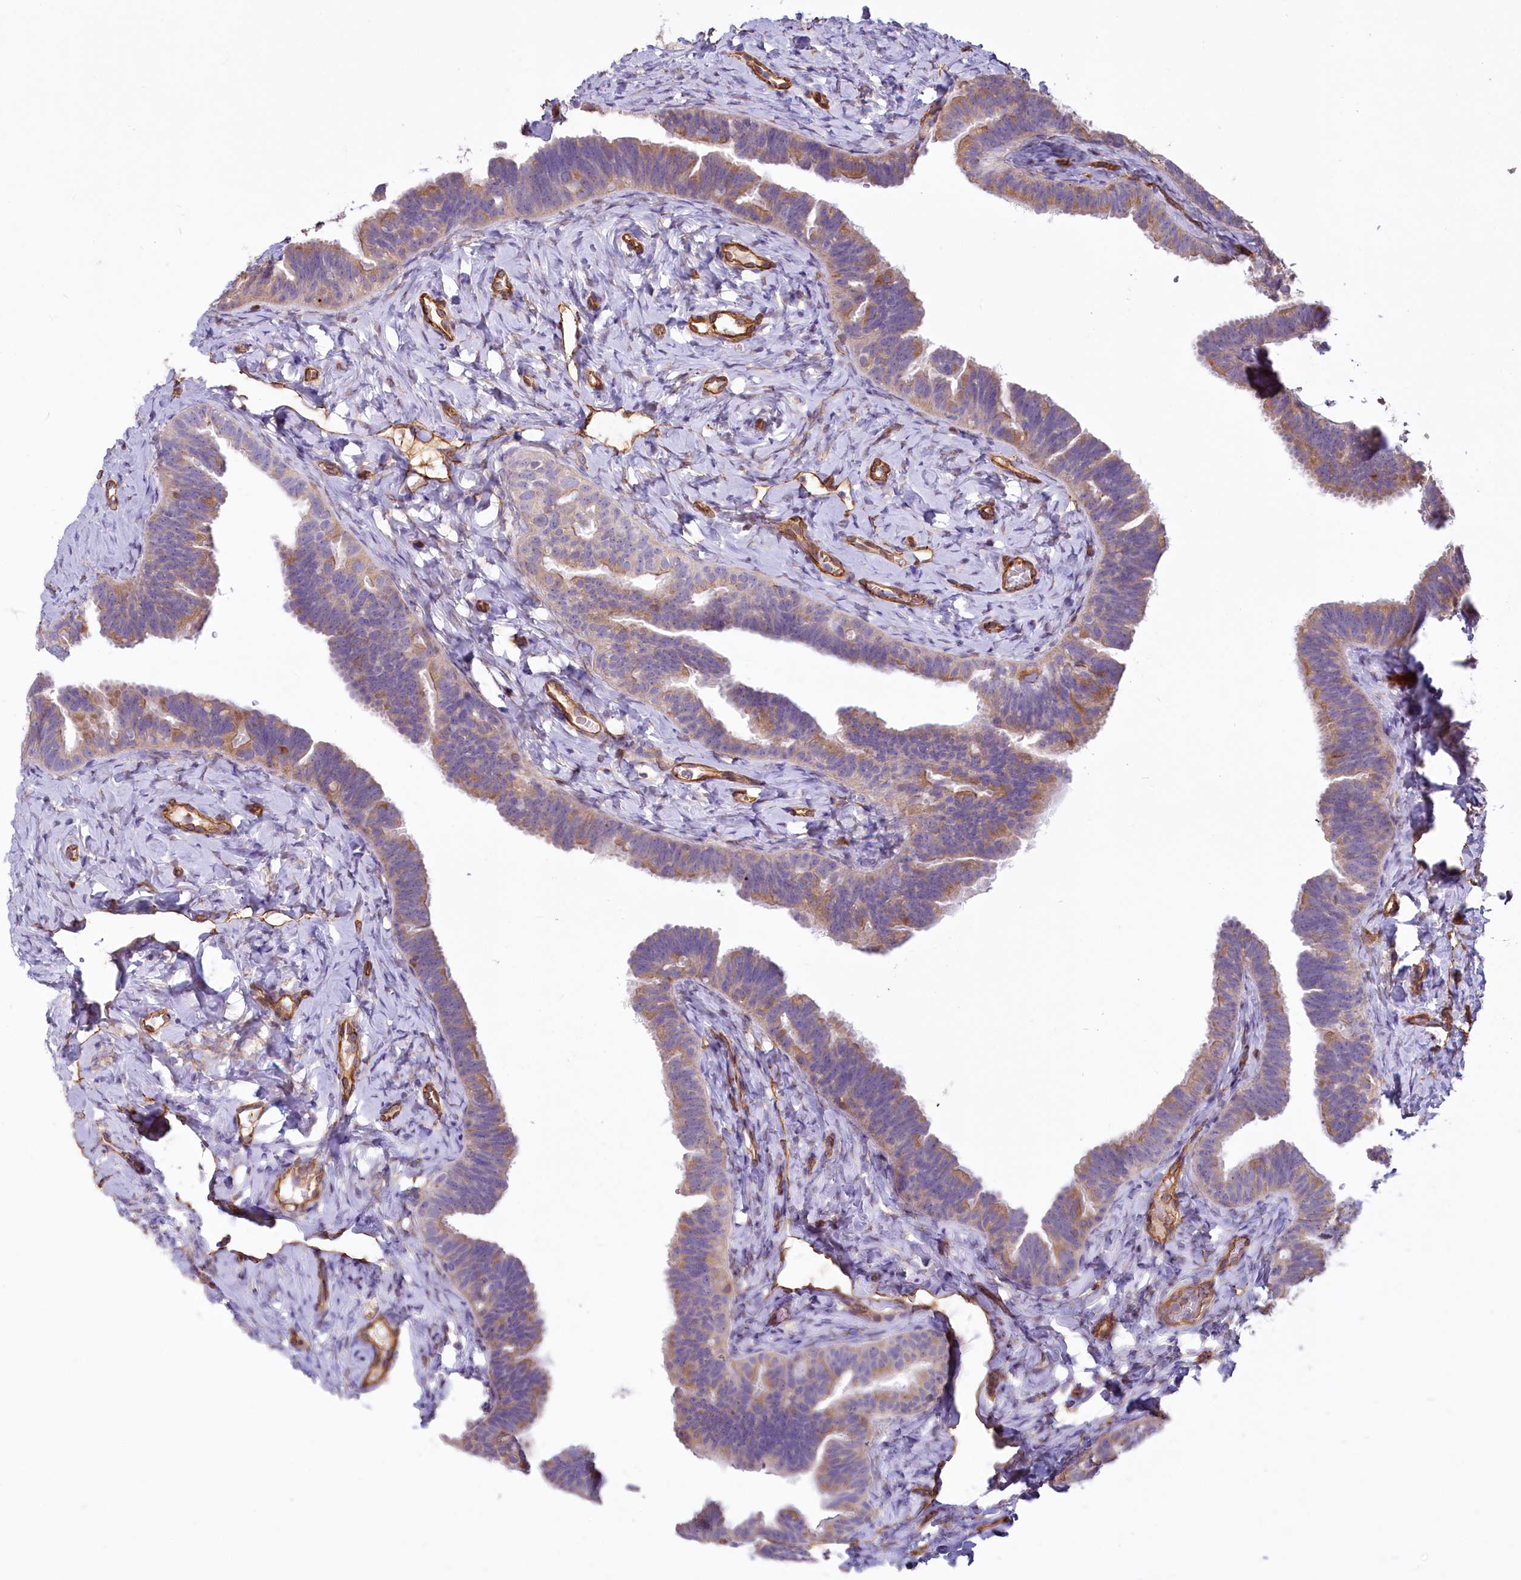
{"staining": {"intensity": "moderate", "quantity": "<25%", "location": "cytoplasmic/membranous"}, "tissue": "fallopian tube", "cell_type": "Glandular cells", "image_type": "normal", "snomed": [{"axis": "morphology", "description": "Normal tissue, NOS"}, {"axis": "topography", "description": "Fallopian tube"}], "caption": "High-magnification brightfield microscopy of normal fallopian tube stained with DAB (3,3'-diaminobenzidine) (brown) and counterstained with hematoxylin (blue). glandular cells exhibit moderate cytoplasmic/membranous expression is identified in approximately<25% of cells.", "gene": "LMOD3", "patient": {"sex": "female", "age": 65}}